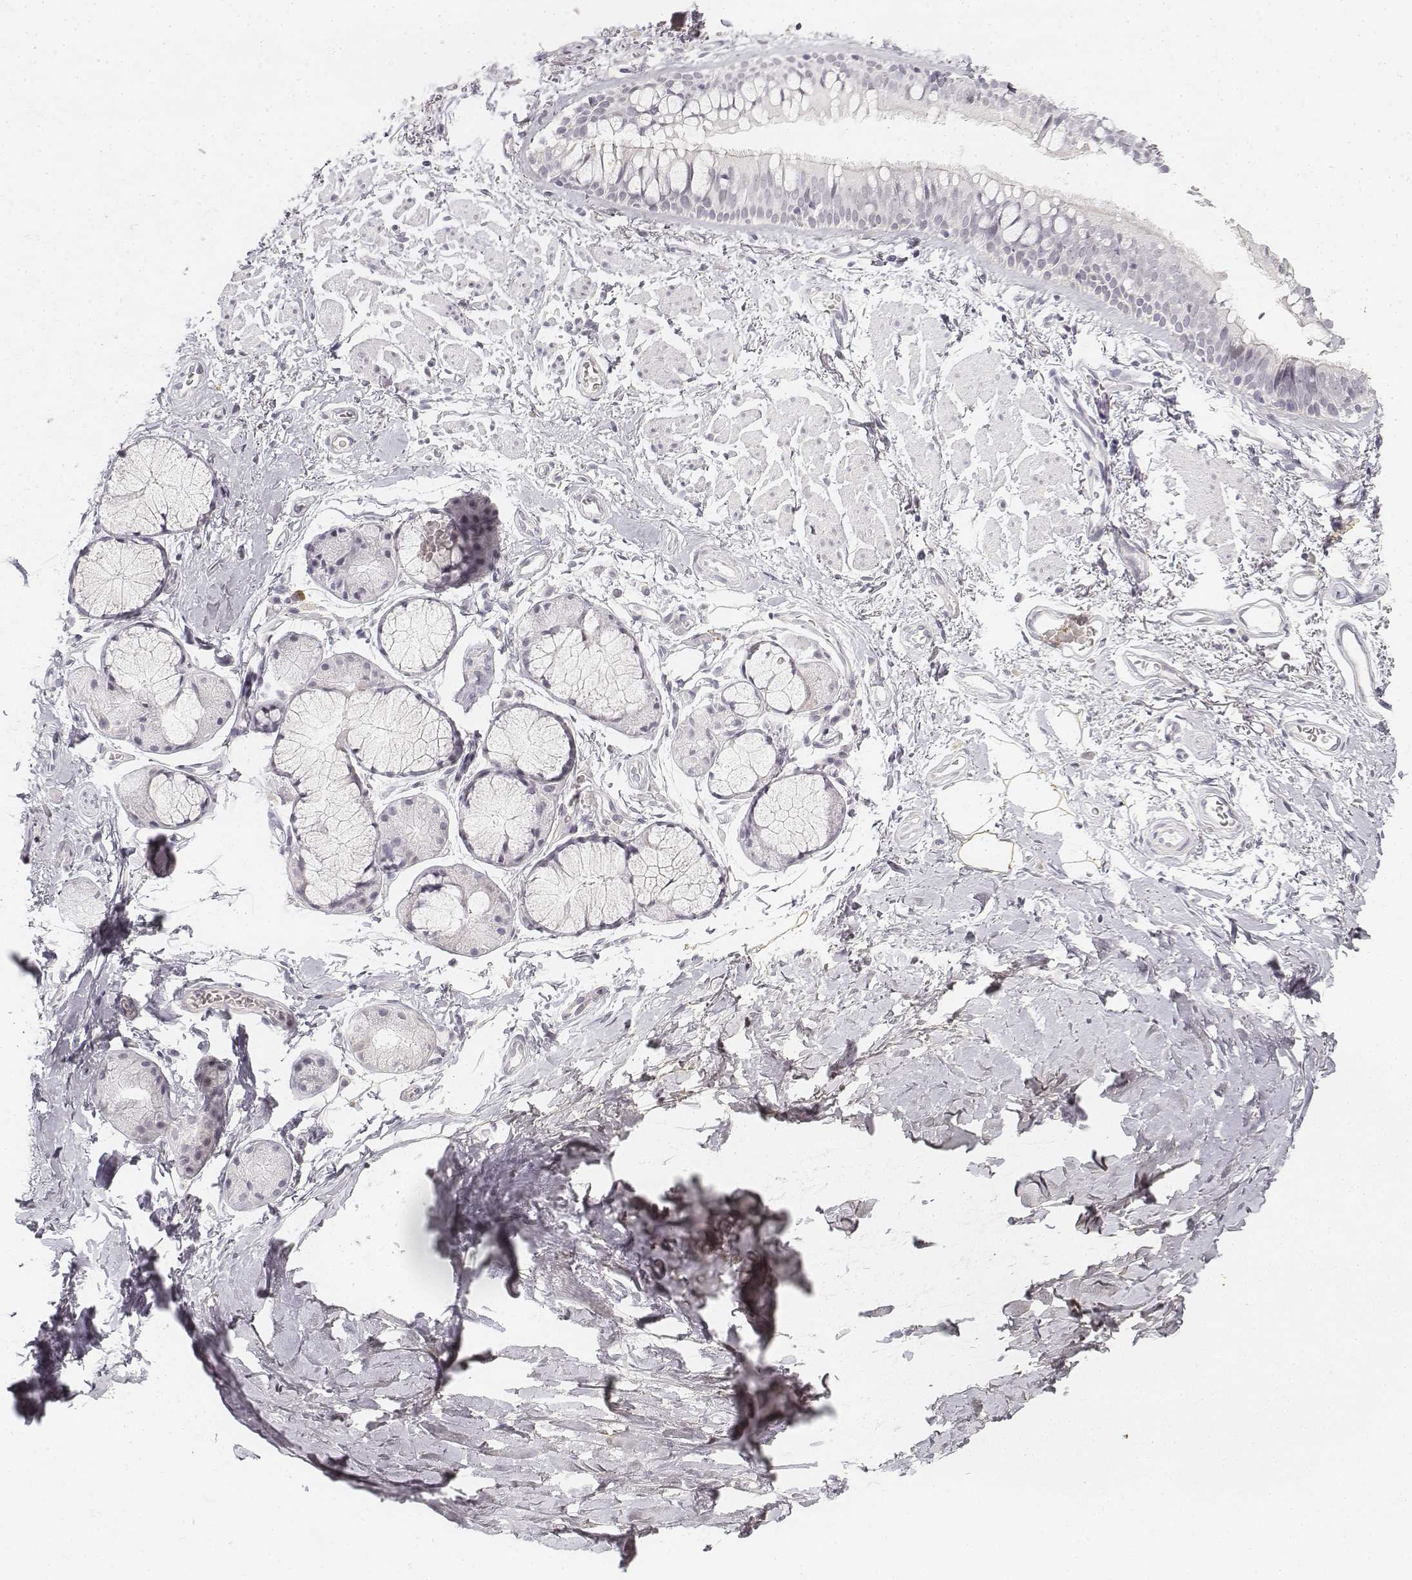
{"staining": {"intensity": "weak", "quantity": ">75%", "location": "cytoplasmic/membranous"}, "tissue": "adipose tissue", "cell_type": "Adipocytes", "image_type": "normal", "snomed": [{"axis": "morphology", "description": "Normal tissue, NOS"}, {"axis": "topography", "description": "Cartilage tissue"}, {"axis": "topography", "description": "Bronchus"}], "caption": "Protein staining shows weak cytoplasmic/membranous expression in about >75% of adipocytes in unremarkable adipose tissue.", "gene": "KRT84", "patient": {"sex": "female", "age": 79}}